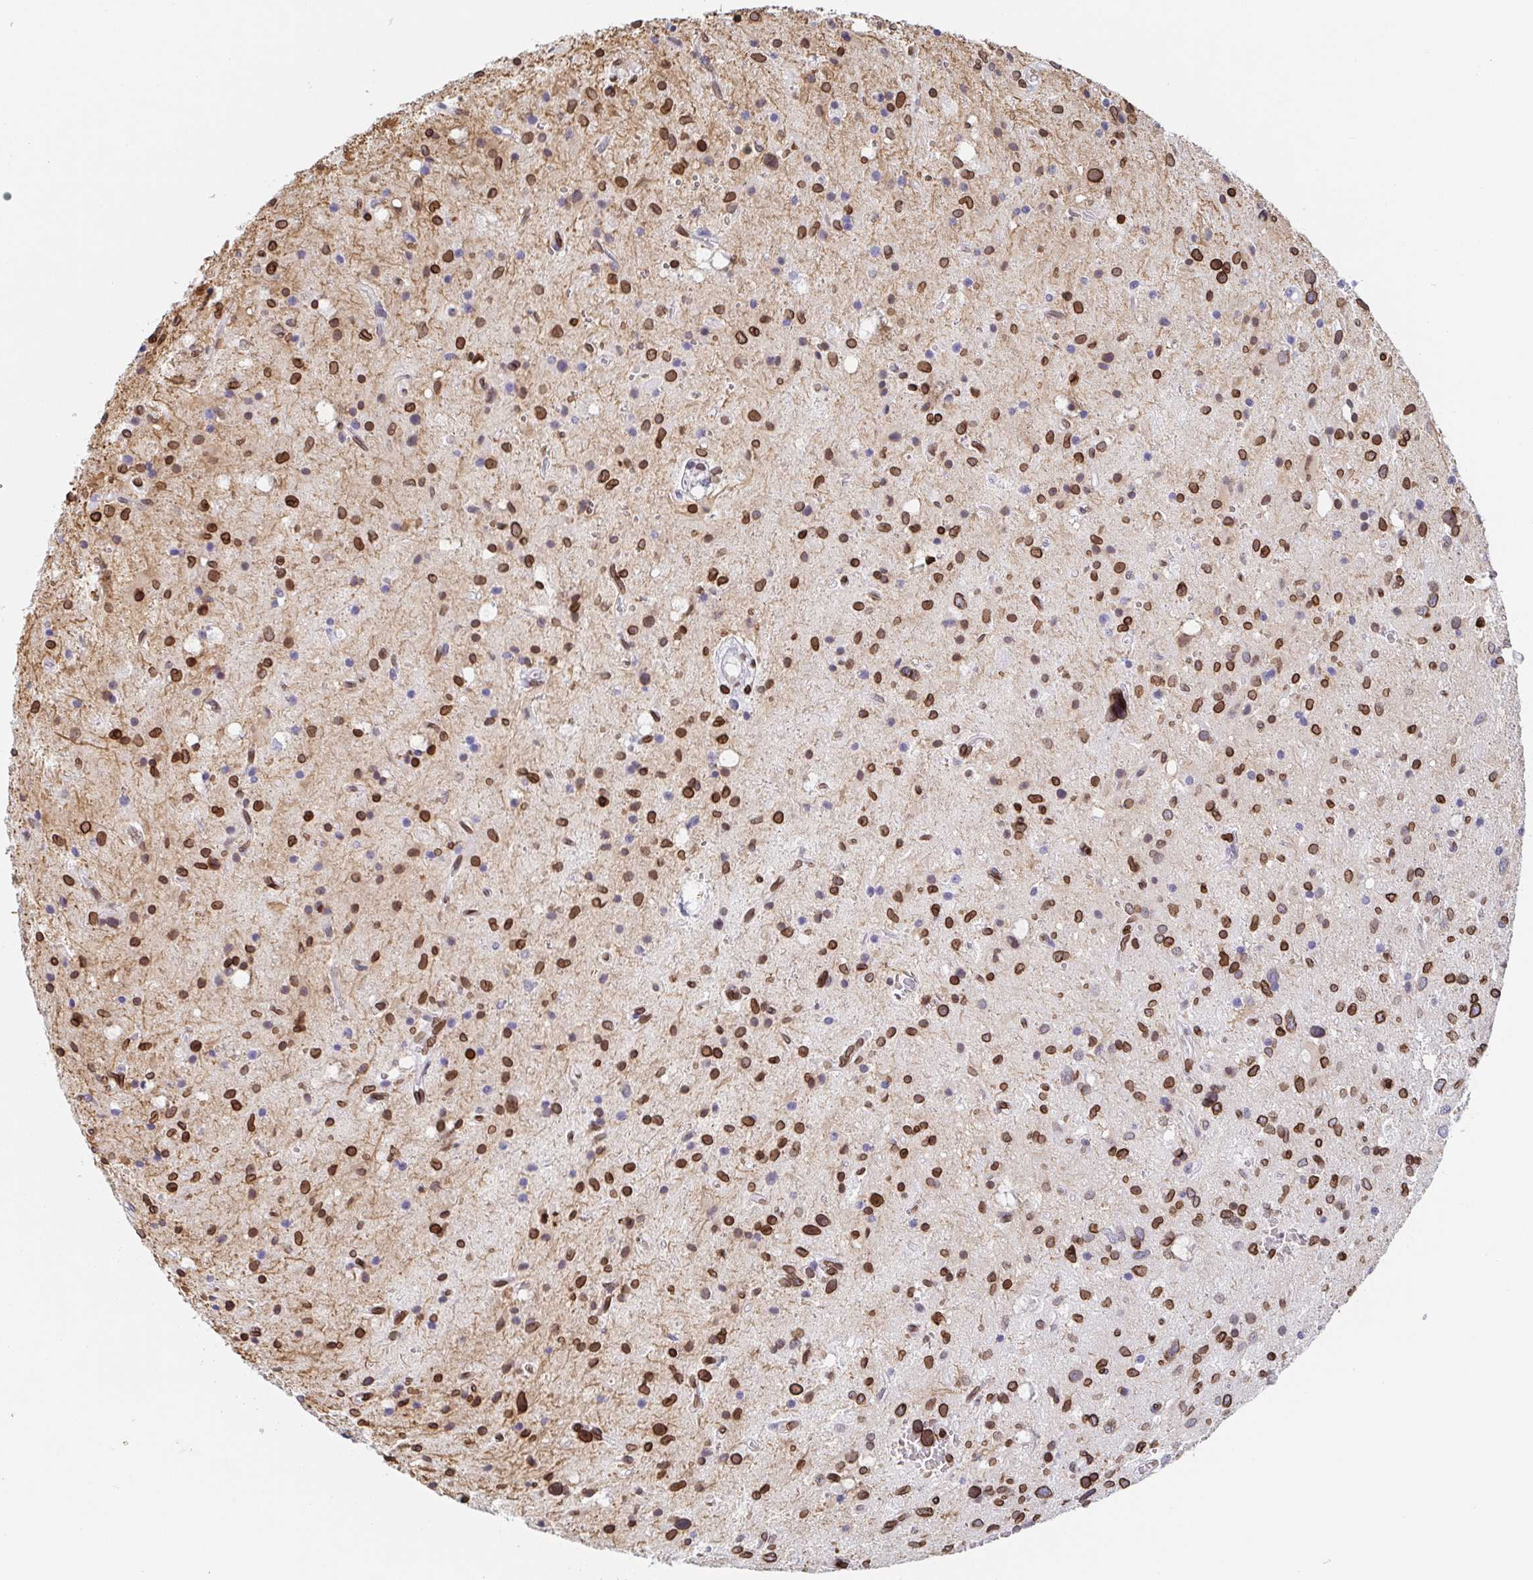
{"staining": {"intensity": "strong", "quantity": ">75%", "location": "cytoplasmic/membranous,nuclear"}, "tissue": "glioma", "cell_type": "Tumor cells", "image_type": "cancer", "snomed": [{"axis": "morphology", "description": "Glioma, malignant, Low grade"}, {"axis": "topography", "description": "Brain"}], "caption": "Protein staining of glioma tissue shows strong cytoplasmic/membranous and nuclear expression in approximately >75% of tumor cells. (Stains: DAB (3,3'-diaminobenzidine) in brown, nuclei in blue, Microscopy: brightfield microscopy at high magnification).", "gene": "BTBD7", "patient": {"sex": "female", "age": 58}}